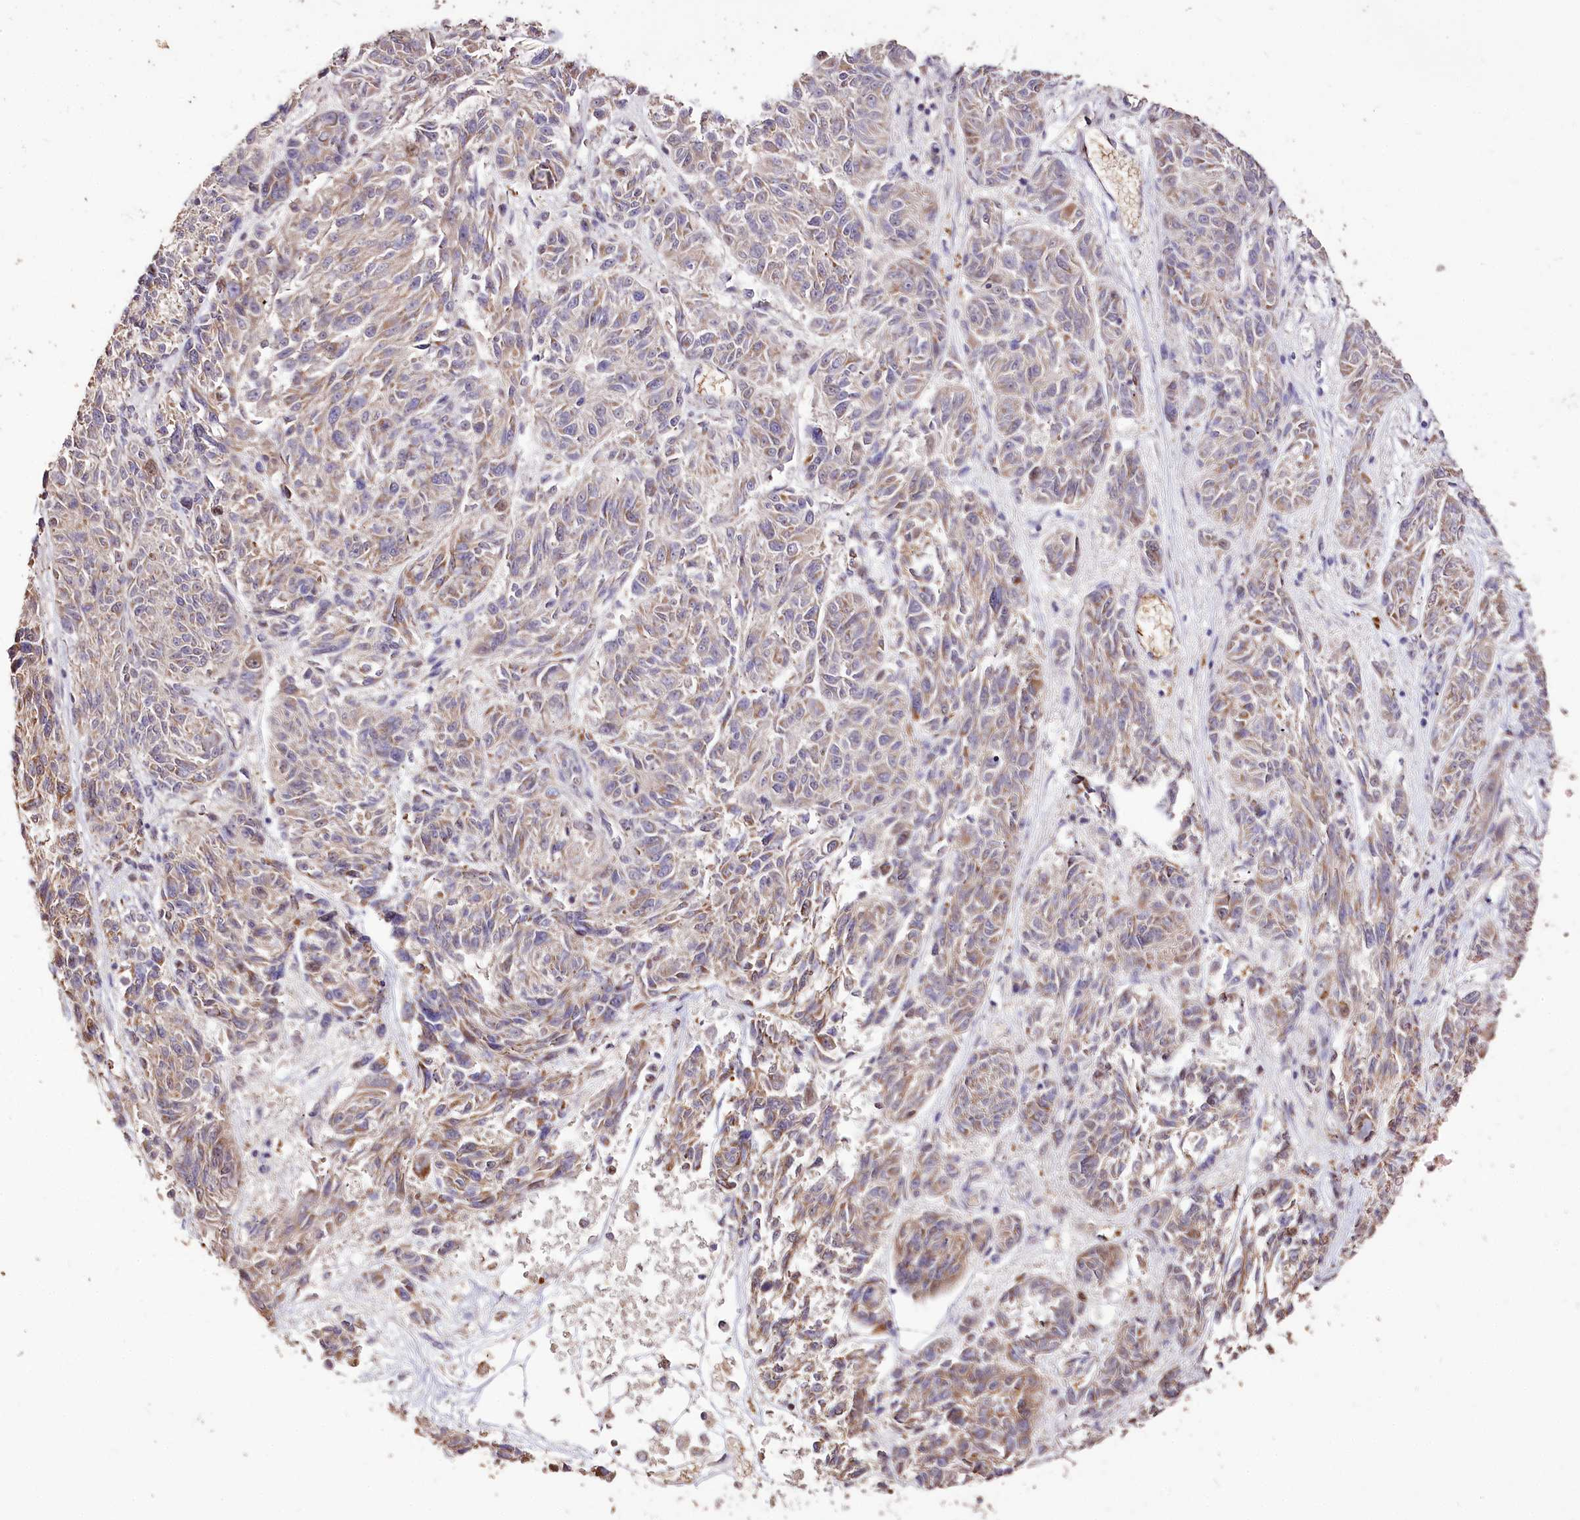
{"staining": {"intensity": "moderate", "quantity": "25%-75%", "location": "cytoplasmic/membranous"}, "tissue": "melanoma", "cell_type": "Tumor cells", "image_type": "cancer", "snomed": [{"axis": "morphology", "description": "Malignant melanoma, NOS"}, {"axis": "topography", "description": "Skin"}], "caption": "About 25%-75% of tumor cells in melanoma demonstrate moderate cytoplasmic/membranous protein staining as visualized by brown immunohistochemical staining.", "gene": "CARD19", "patient": {"sex": "male", "age": 53}}